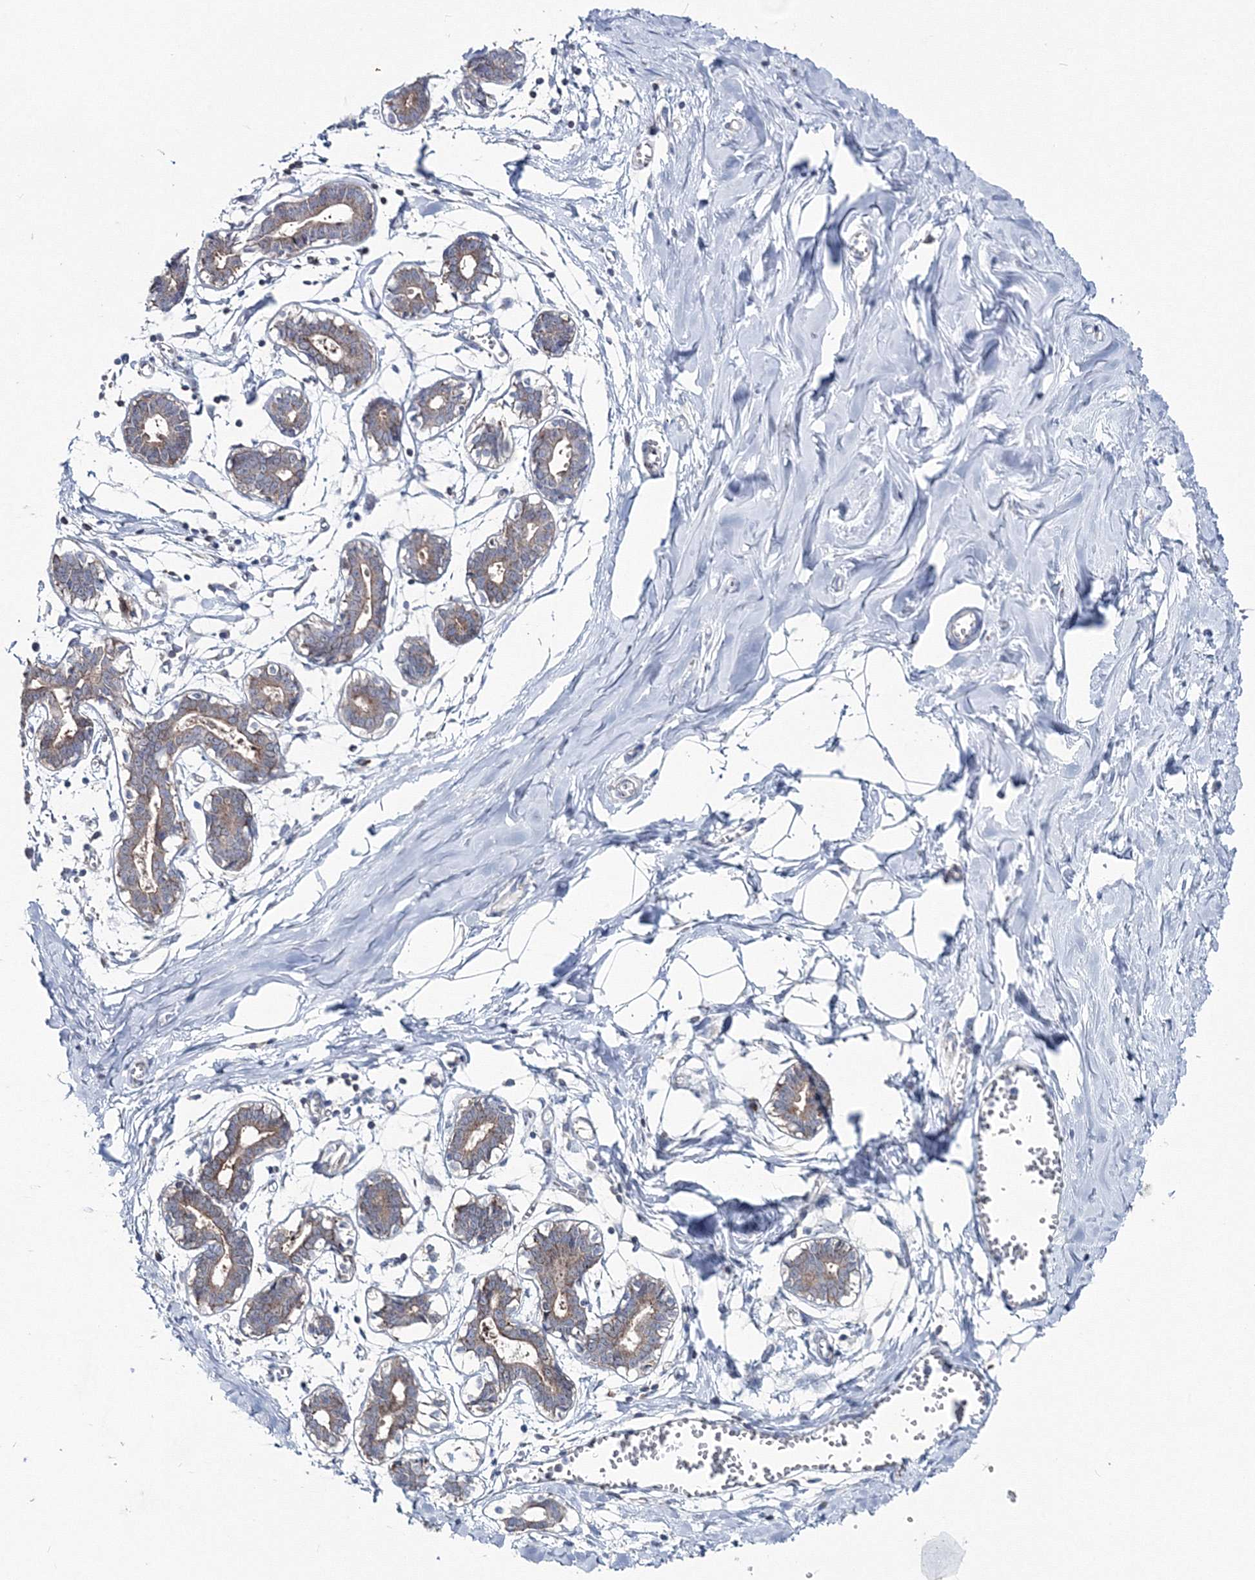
{"staining": {"intensity": "negative", "quantity": "none", "location": "none"}, "tissue": "breast", "cell_type": "Adipocytes", "image_type": "normal", "snomed": [{"axis": "morphology", "description": "Normal tissue, NOS"}, {"axis": "topography", "description": "Breast"}], "caption": "A high-resolution histopathology image shows immunohistochemistry (IHC) staining of normal breast, which shows no significant positivity in adipocytes. Nuclei are stained in blue.", "gene": "GGA2", "patient": {"sex": "female", "age": 27}}